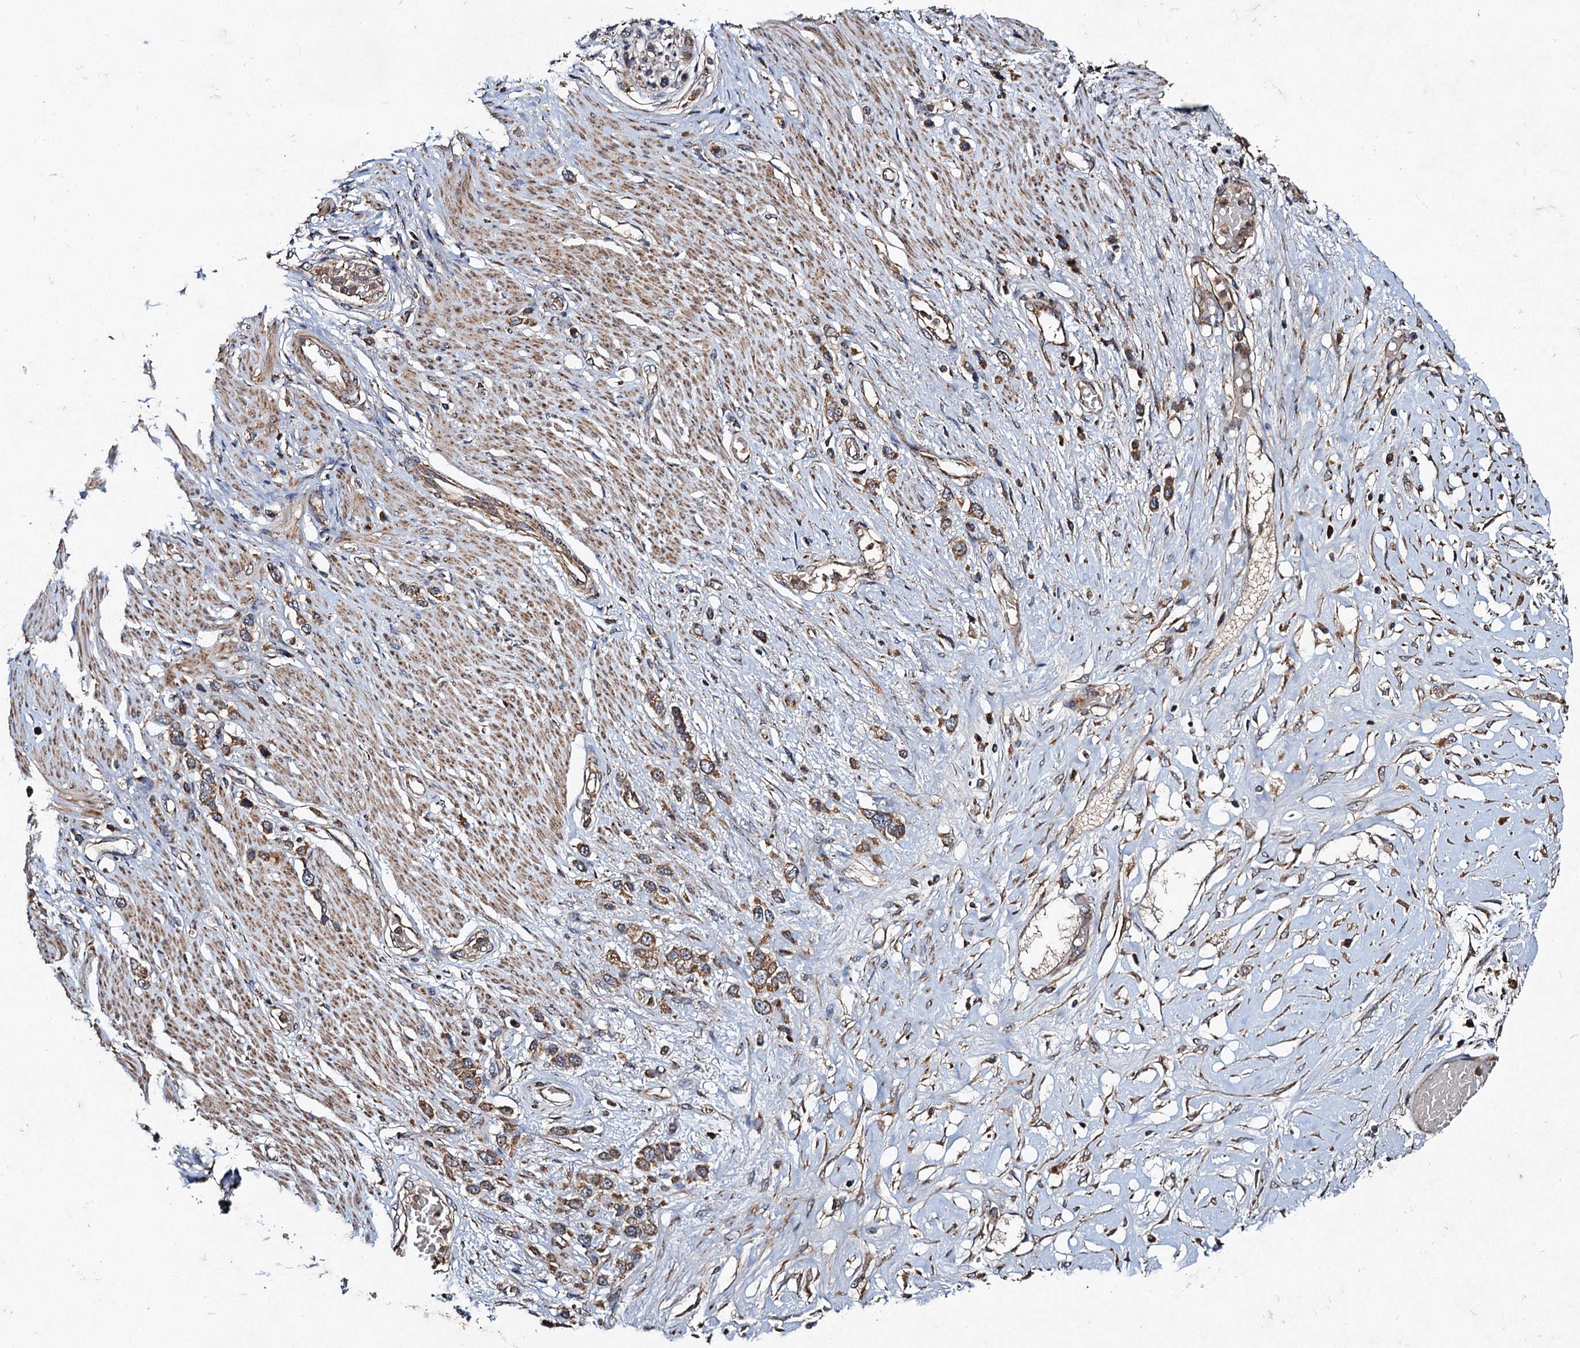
{"staining": {"intensity": "moderate", "quantity": ">75%", "location": "cytoplasmic/membranous"}, "tissue": "stomach cancer", "cell_type": "Tumor cells", "image_type": "cancer", "snomed": [{"axis": "morphology", "description": "Adenocarcinoma, NOS"}, {"axis": "morphology", "description": "Adenocarcinoma, High grade"}, {"axis": "topography", "description": "Stomach, upper"}, {"axis": "topography", "description": "Stomach, lower"}], "caption": "High-magnification brightfield microscopy of stomach cancer (adenocarcinoma) stained with DAB (3,3'-diaminobenzidine) (brown) and counterstained with hematoxylin (blue). tumor cells exhibit moderate cytoplasmic/membranous staining is identified in about>75% of cells. The protein of interest is shown in brown color, while the nuclei are stained blue.", "gene": "NDUFA13", "patient": {"sex": "female", "age": 65}}